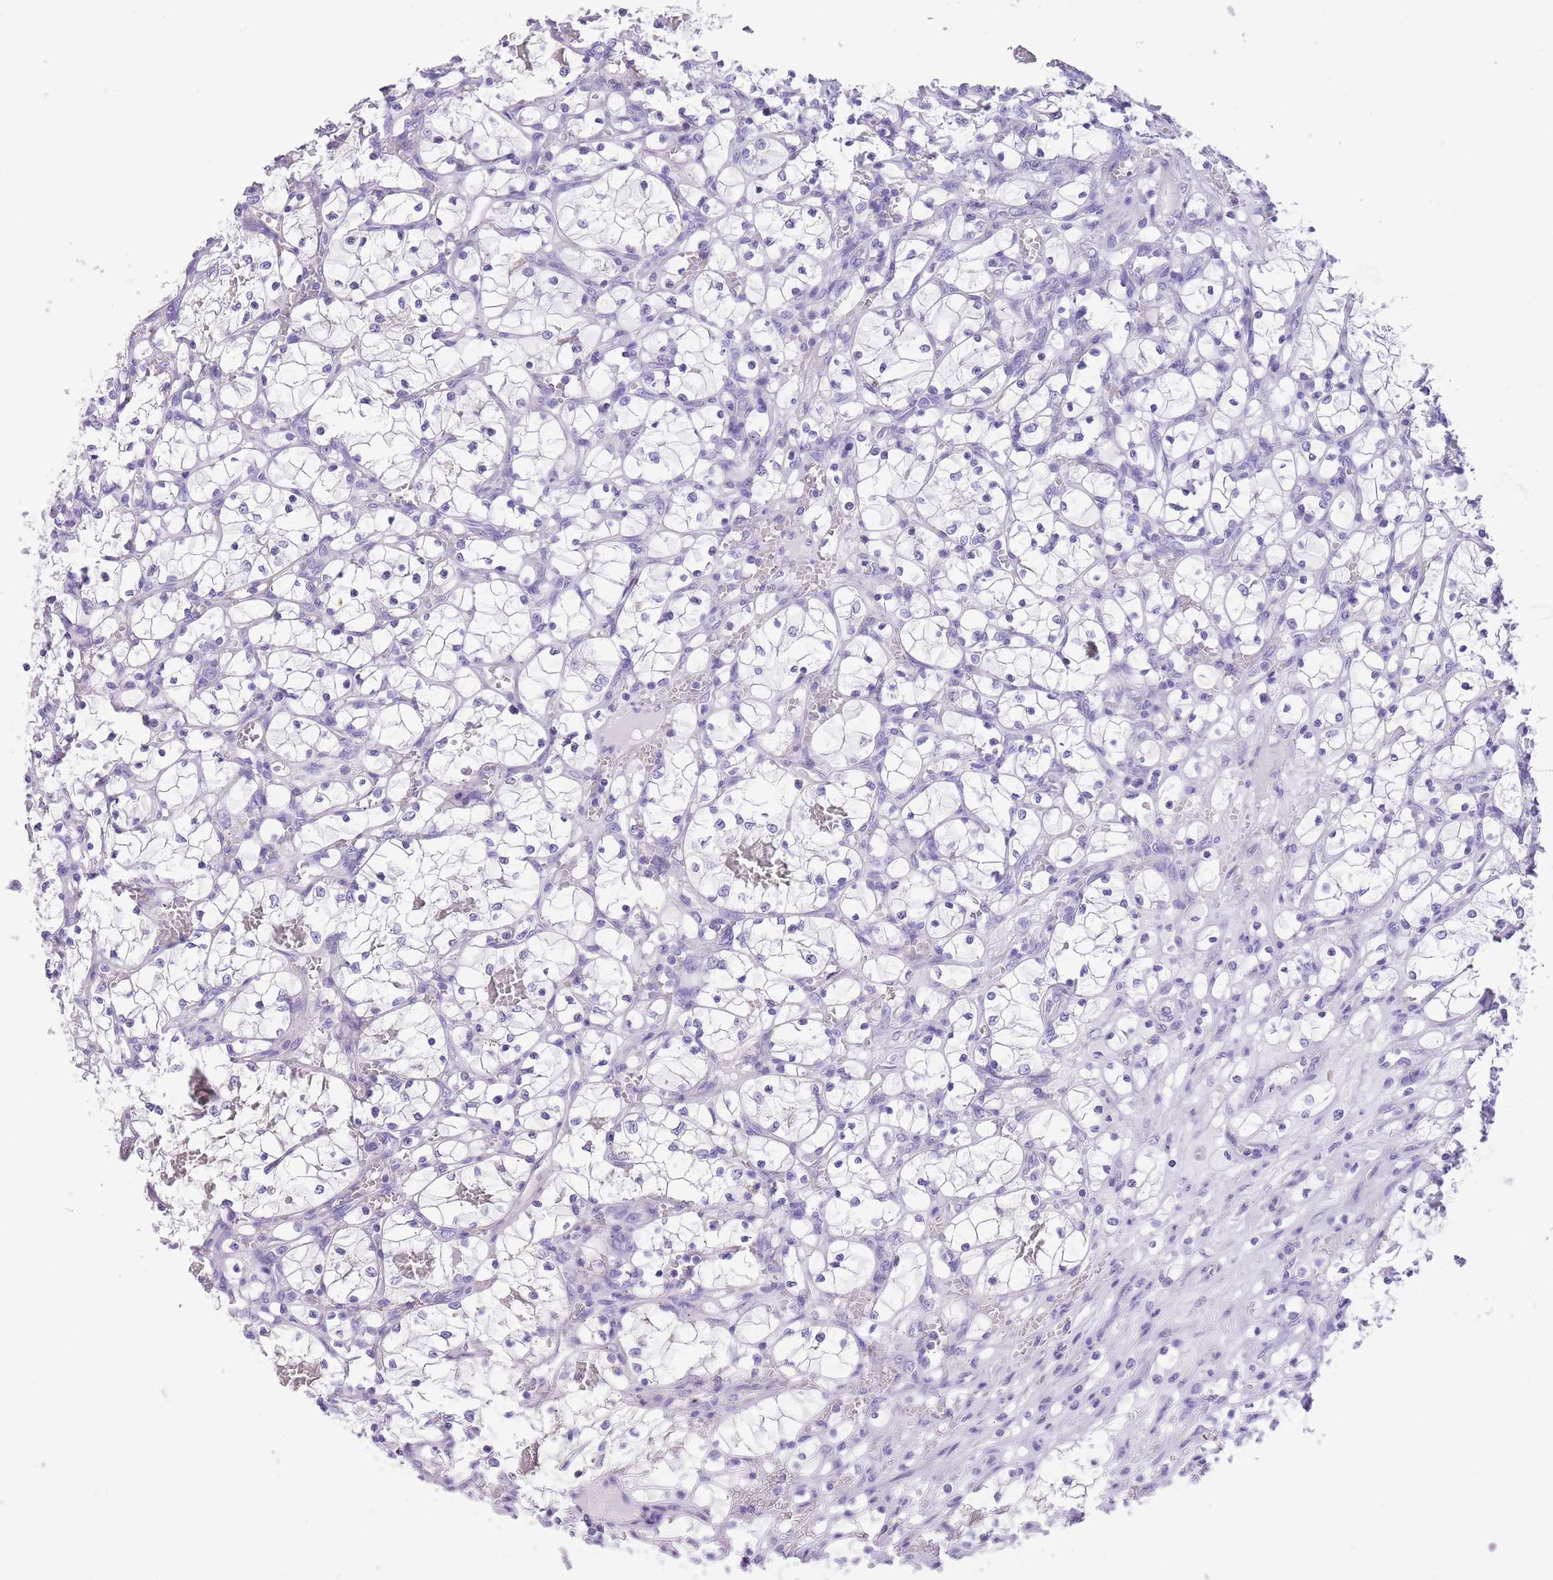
{"staining": {"intensity": "negative", "quantity": "none", "location": "none"}, "tissue": "renal cancer", "cell_type": "Tumor cells", "image_type": "cancer", "snomed": [{"axis": "morphology", "description": "Adenocarcinoma, NOS"}, {"axis": "topography", "description": "Kidney"}], "caption": "The image displays no significant expression in tumor cells of renal cancer.", "gene": "RAI2", "patient": {"sex": "female", "age": 69}}